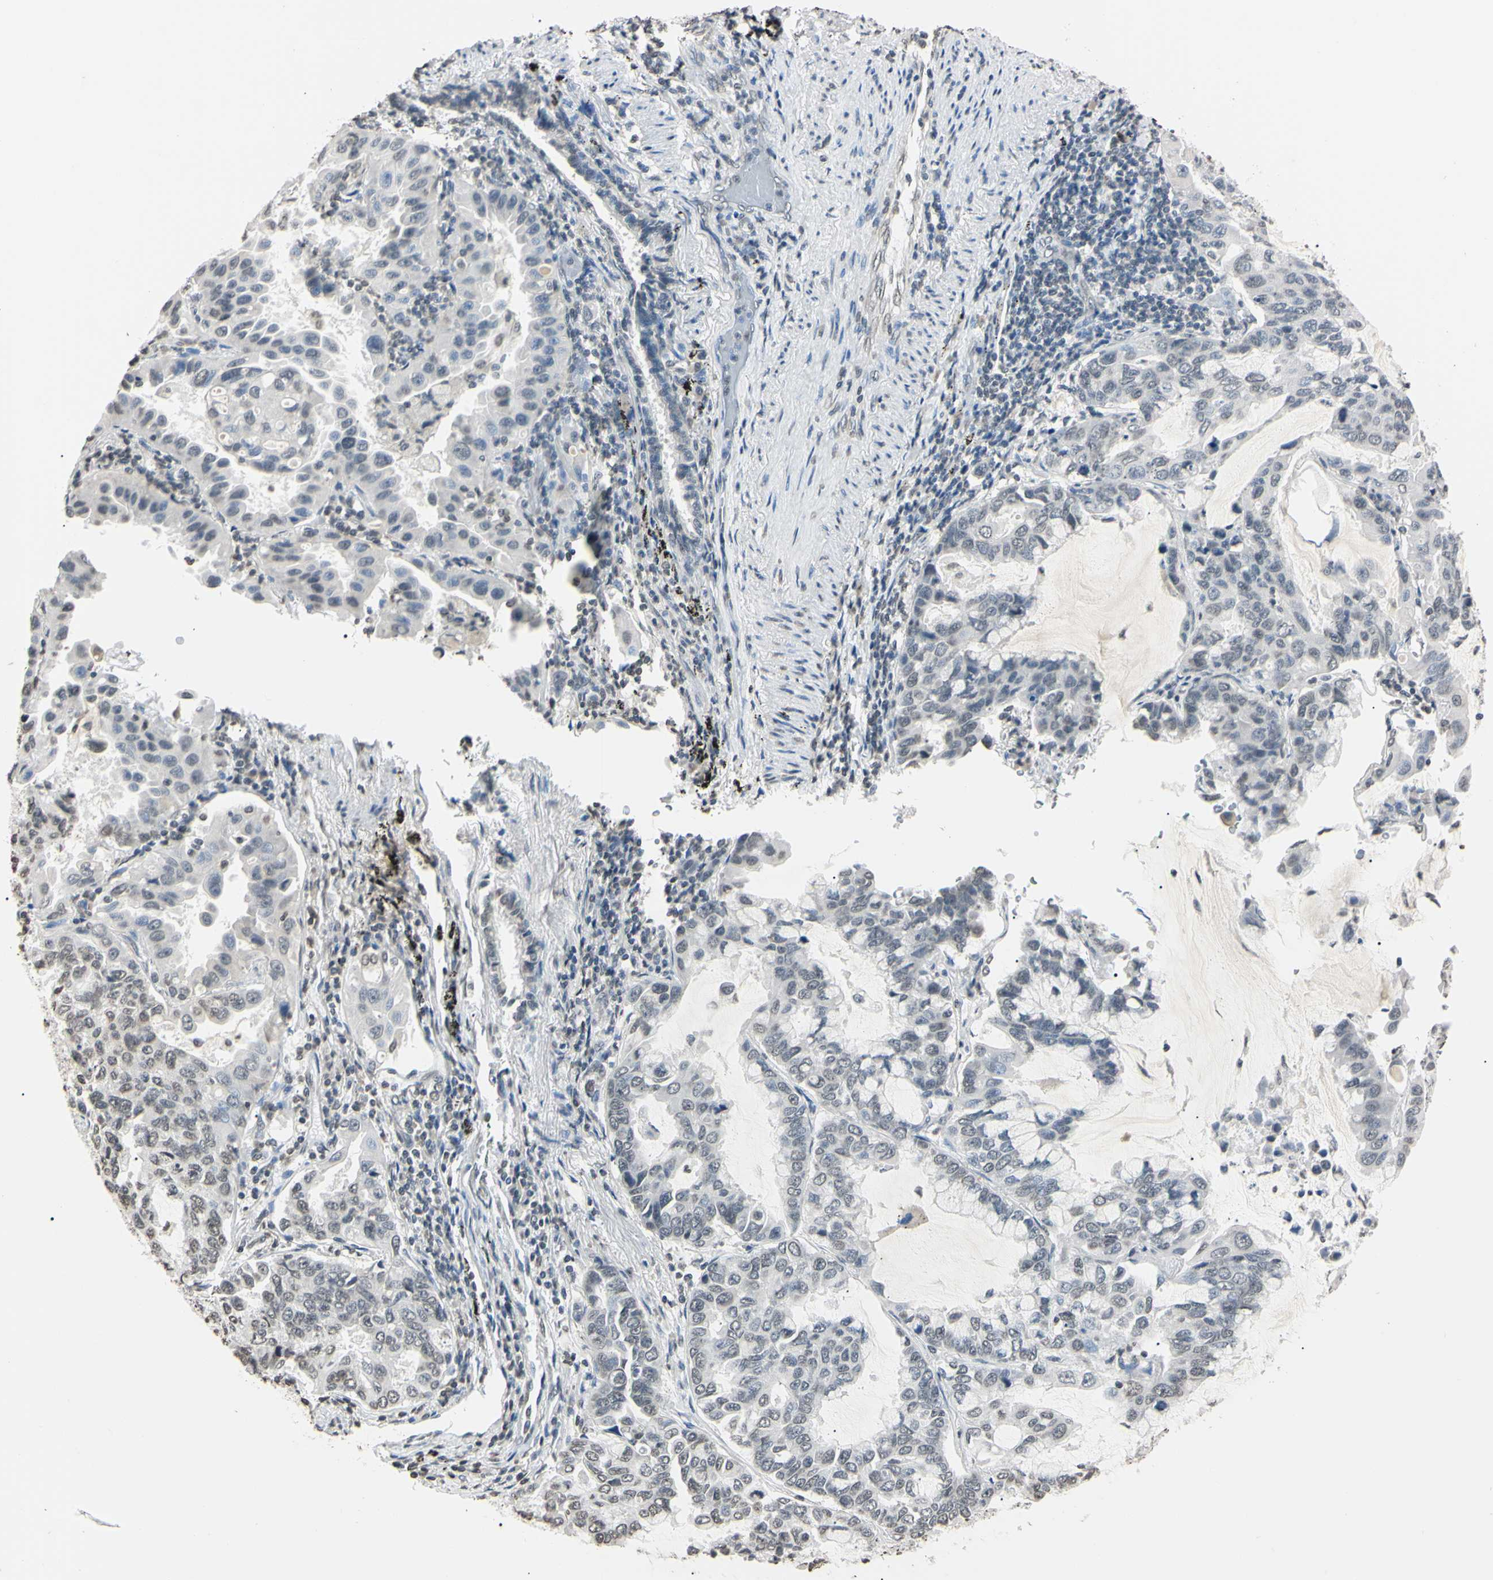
{"staining": {"intensity": "weak", "quantity": "<25%", "location": "nuclear"}, "tissue": "lung cancer", "cell_type": "Tumor cells", "image_type": "cancer", "snomed": [{"axis": "morphology", "description": "Adenocarcinoma, NOS"}, {"axis": "topography", "description": "Lung"}], "caption": "Tumor cells show no significant staining in adenocarcinoma (lung).", "gene": "CDC45", "patient": {"sex": "male", "age": 64}}